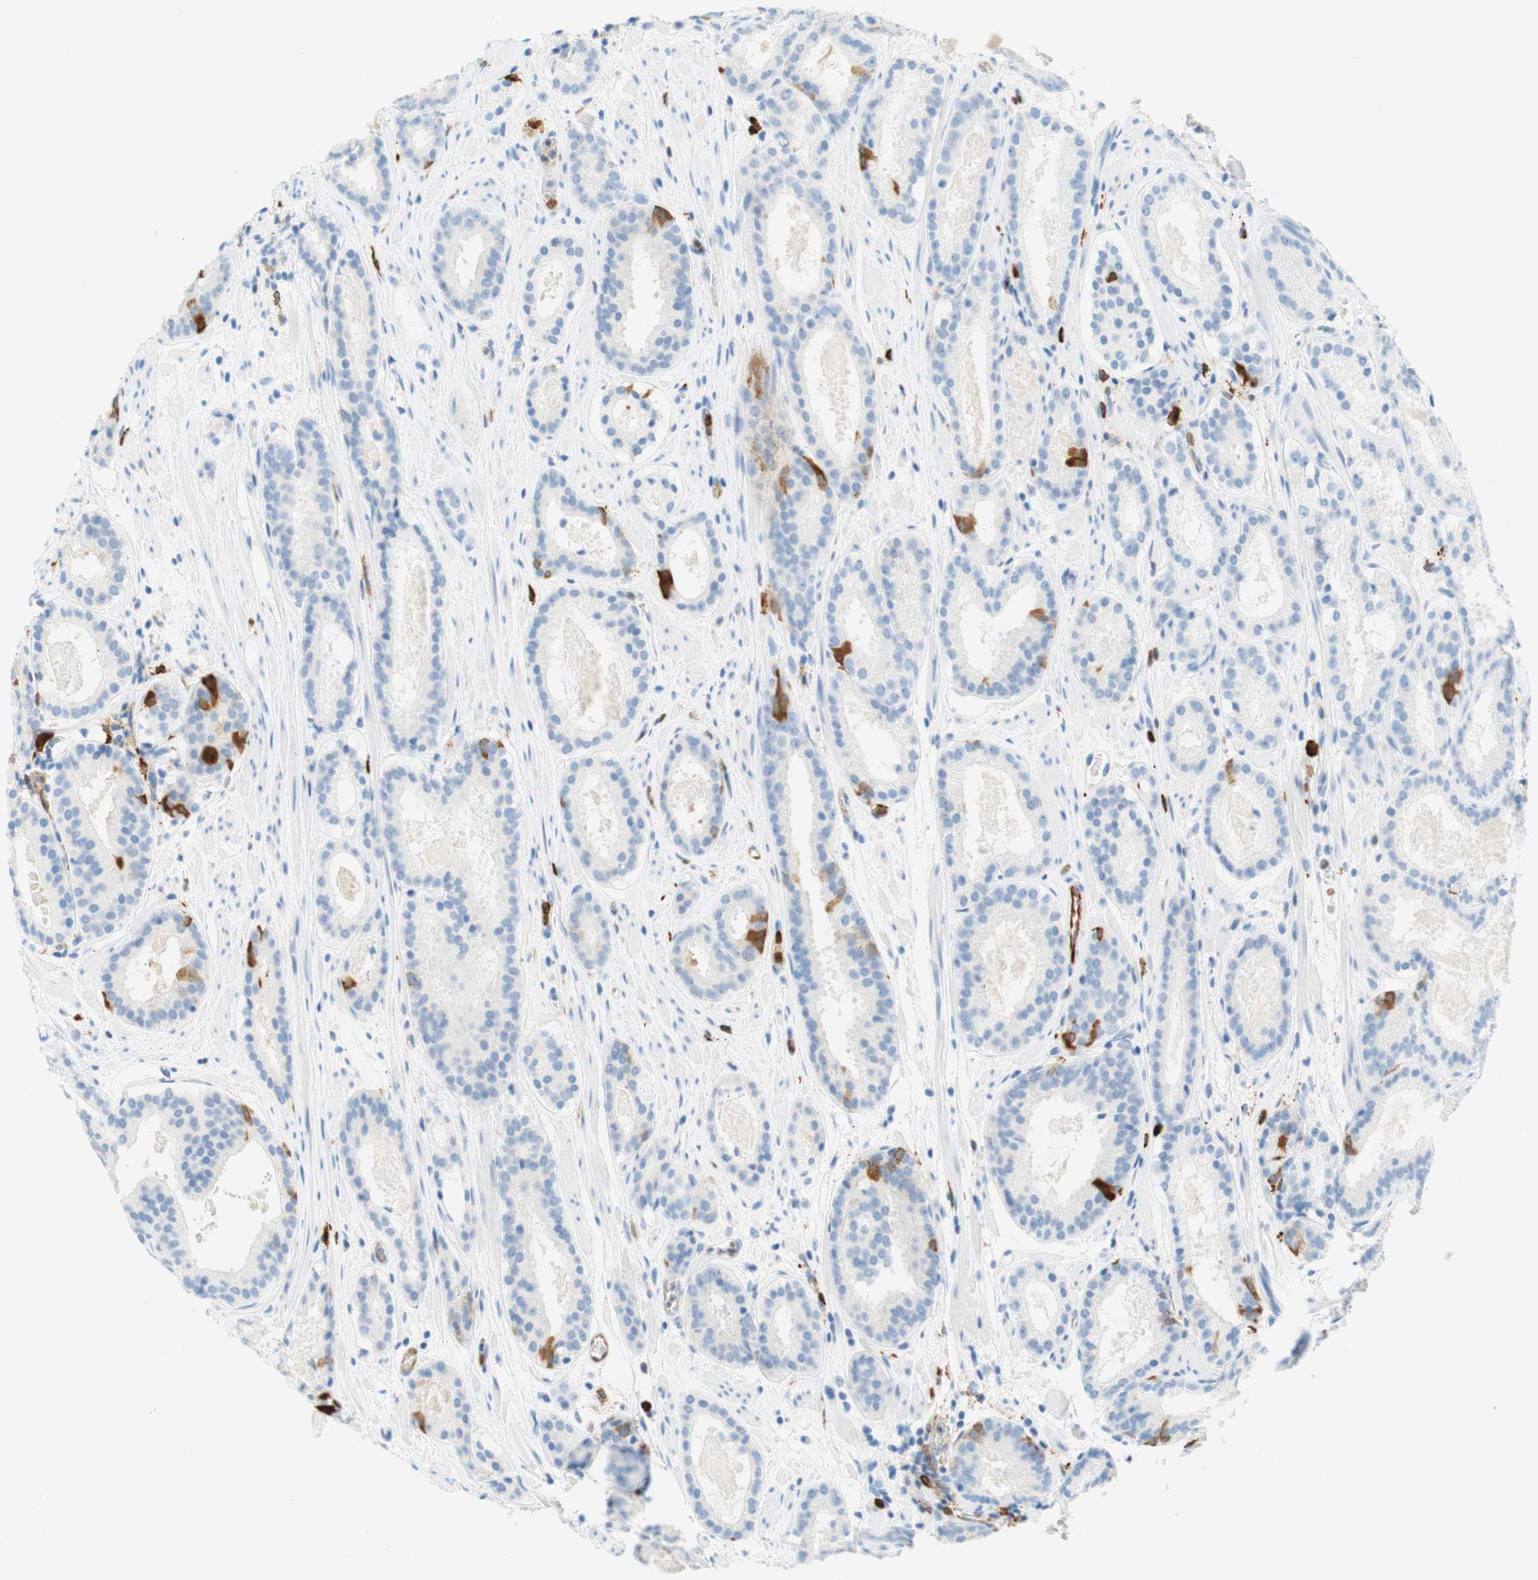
{"staining": {"intensity": "moderate", "quantity": "<25%", "location": "cytoplasmic/membranous,nuclear"}, "tissue": "prostate cancer", "cell_type": "Tumor cells", "image_type": "cancer", "snomed": [{"axis": "morphology", "description": "Adenocarcinoma, Low grade"}, {"axis": "topography", "description": "Prostate"}], "caption": "Prostate cancer stained with a protein marker shows moderate staining in tumor cells.", "gene": "STMN1", "patient": {"sex": "male", "age": 69}}